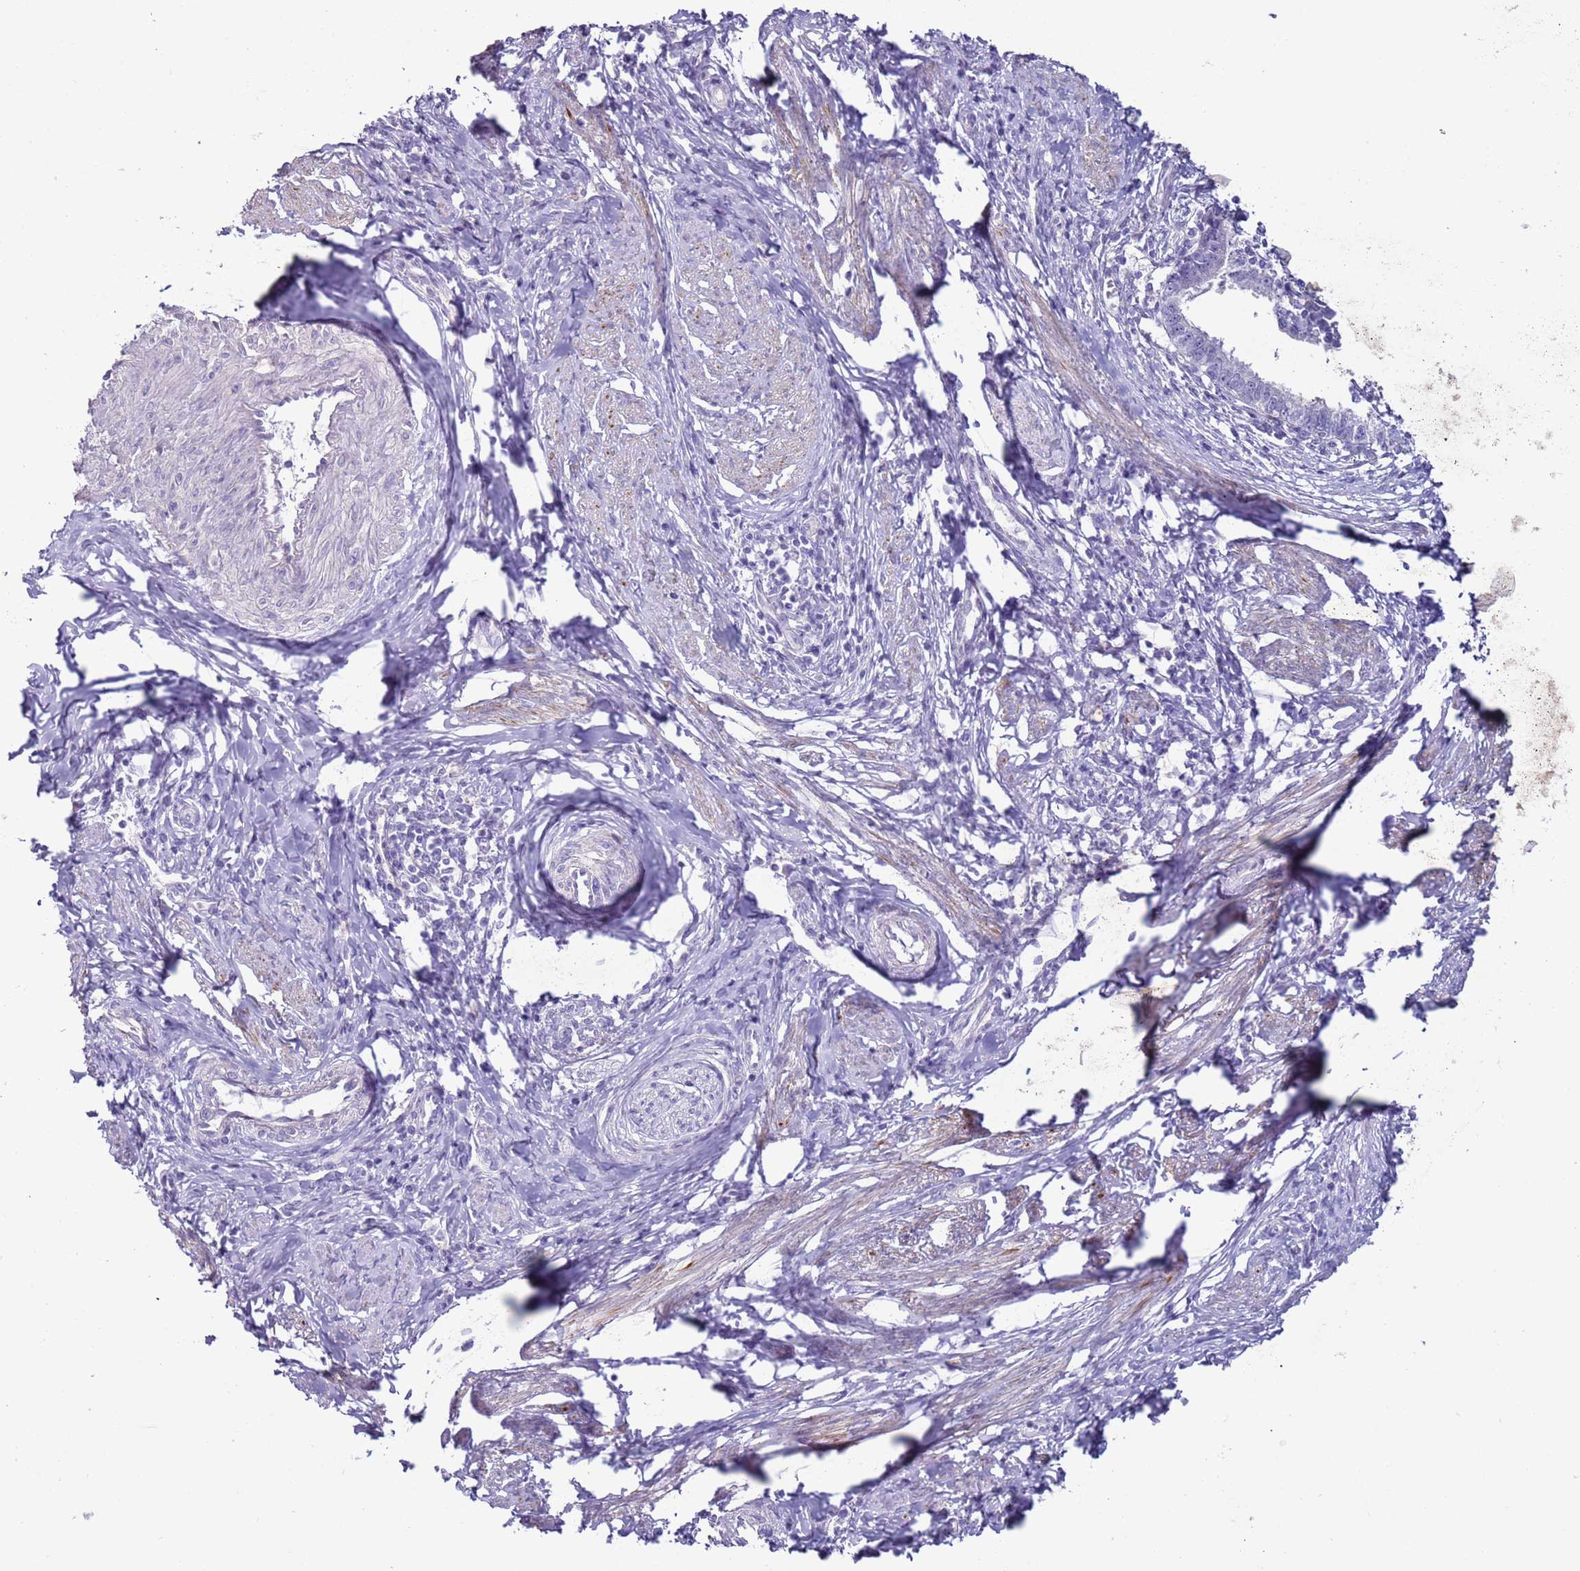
{"staining": {"intensity": "negative", "quantity": "none", "location": "none"}, "tissue": "cervical cancer", "cell_type": "Tumor cells", "image_type": "cancer", "snomed": [{"axis": "morphology", "description": "Adenocarcinoma, NOS"}, {"axis": "topography", "description": "Cervix"}], "caption": "A photomicrograph of cervical cancer stained for a protein shows no brown staining in tumor cells. (DAB immunohistochemistry (IHC), high magnification).", "gene": "NPAP1", "patient": {"sex": "female", "age": 36}}